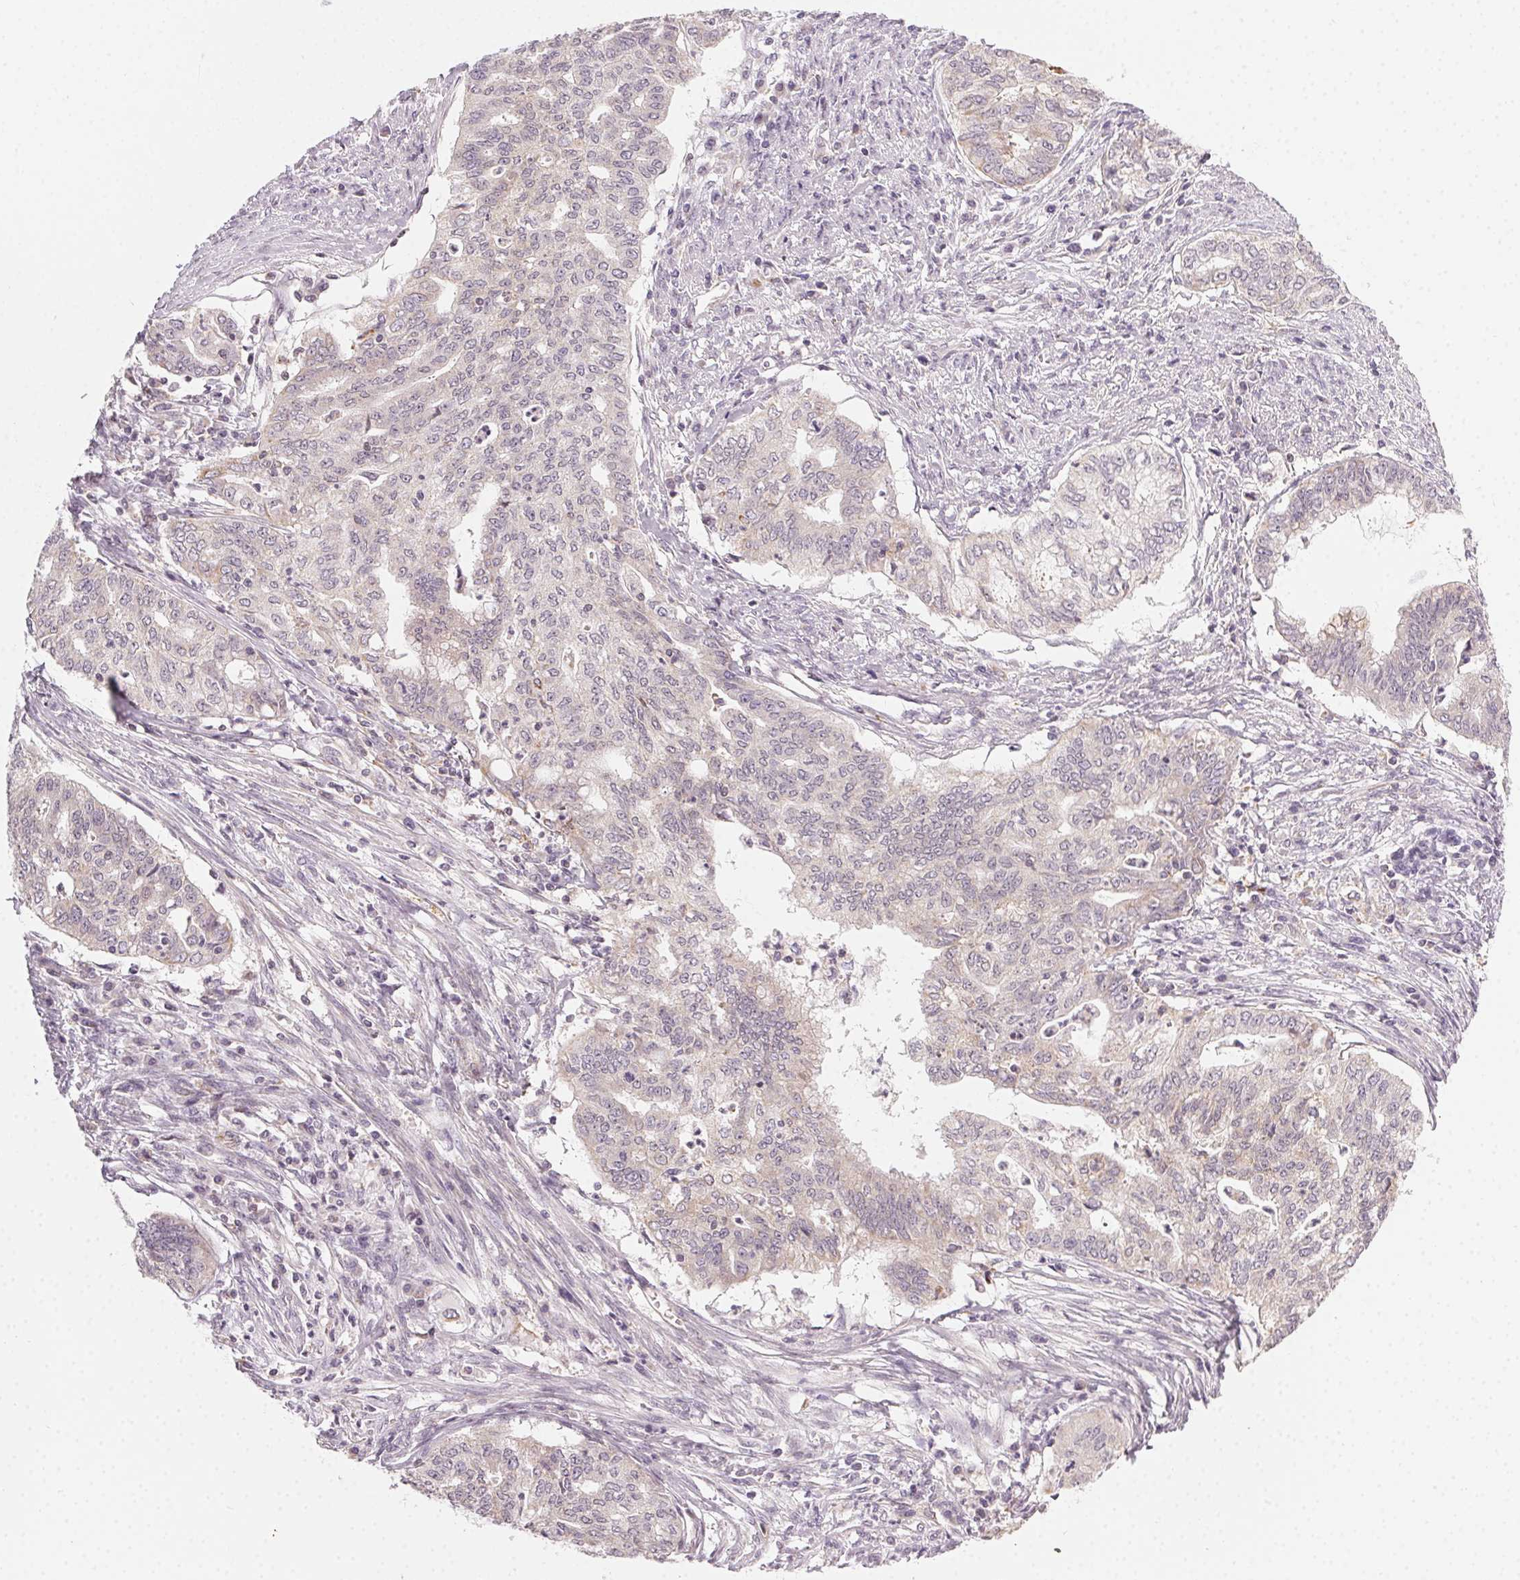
{"staining": {"intensity": "negative", "quantity": "none", "location": "none"}, "tissue": "endometrial cancer", "cell_type": "Tumor cells", "image_type": "cancer", "snomed": [{"axis": "morphology", "description": "Adenocarcinoma, NOS"}, {"axis": "topography", "description": "Endometrium"}], "caption": "A high-resolution image shows immunohistochemistry staining of endometrial adenocarcinoma, which reveals no significant staining in tumor cells.", "gene": "NCOA4", "patient": {"sex": "female", "age": 79}}